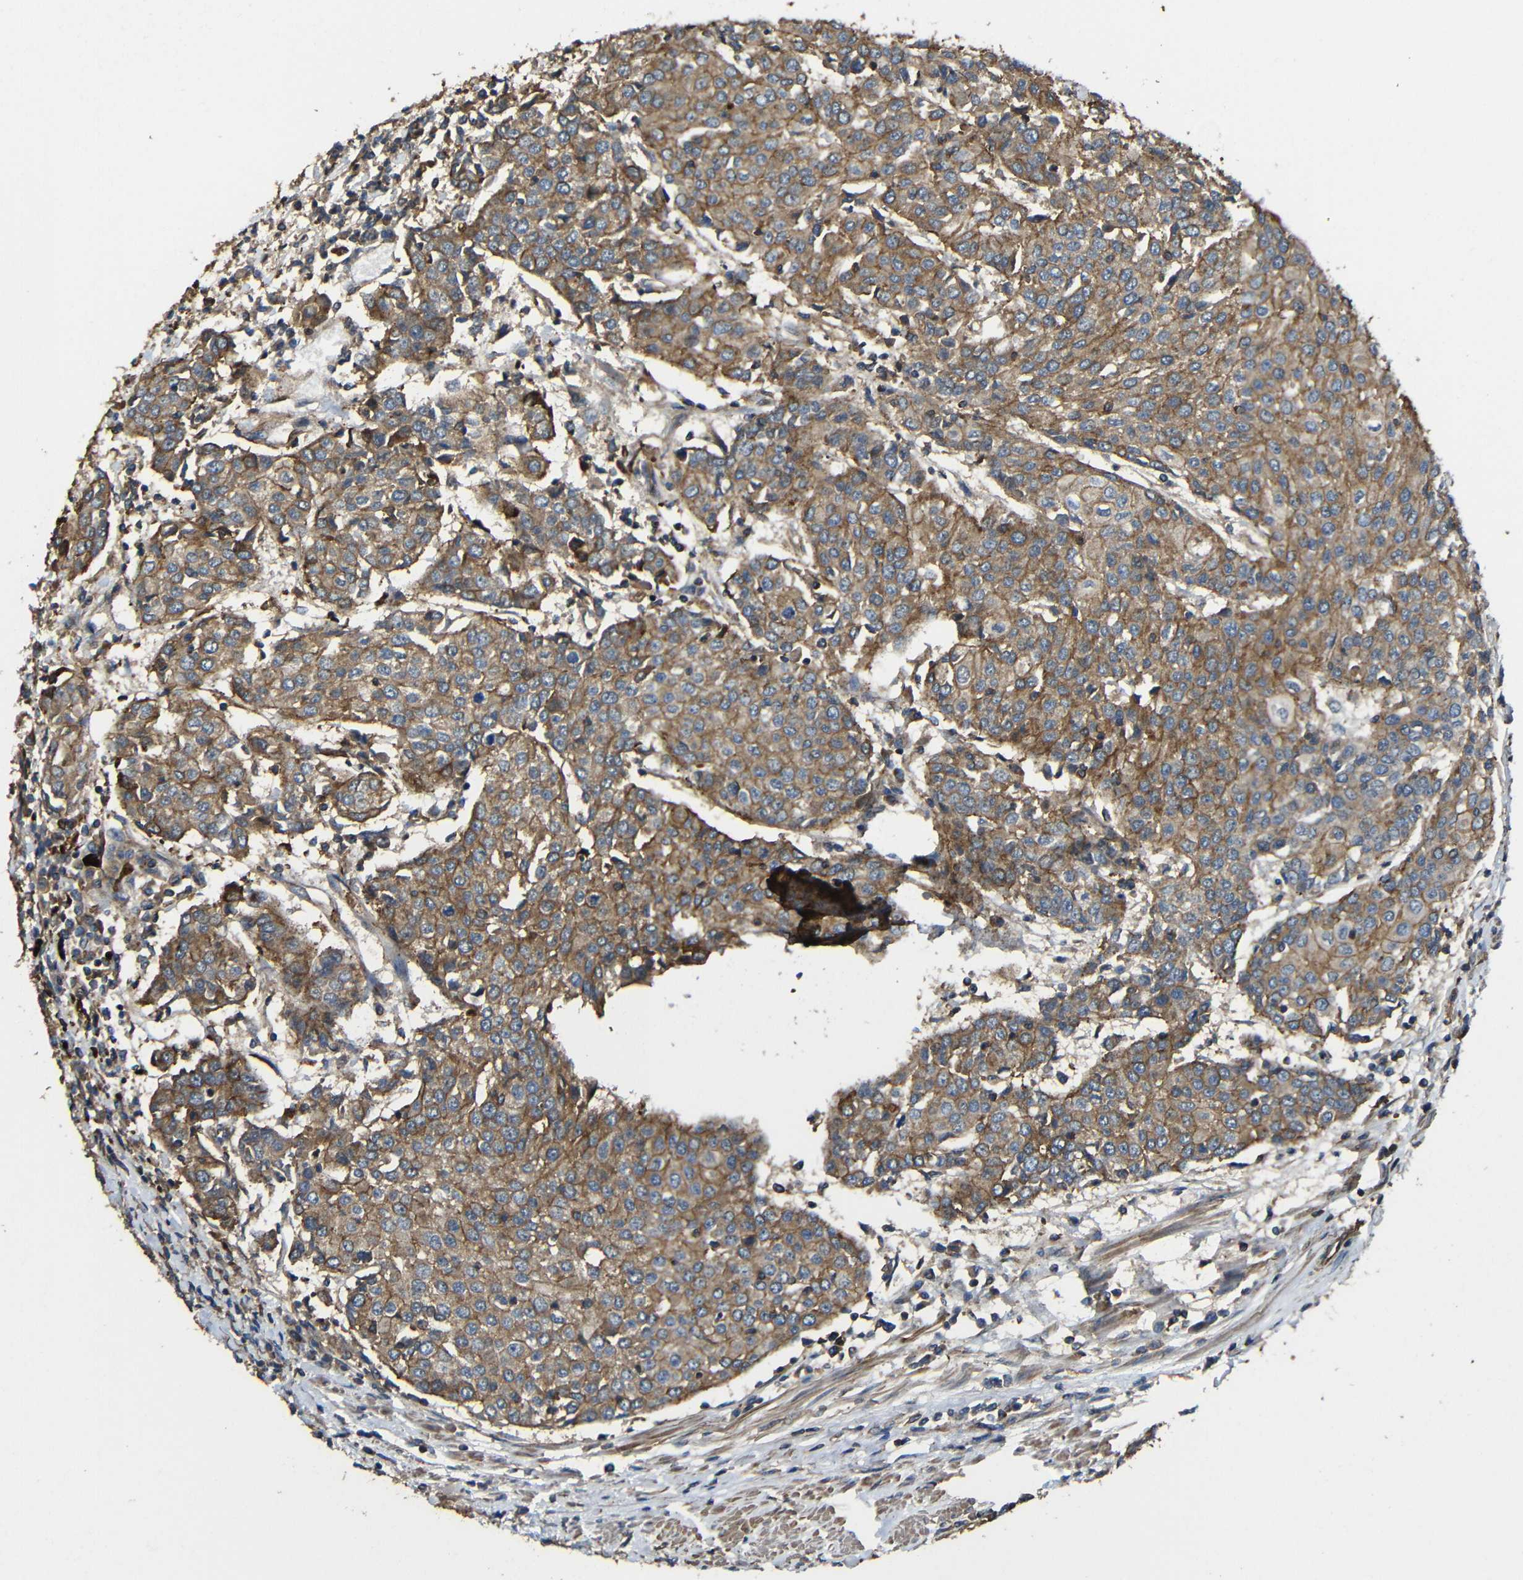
{"staining": {"intensity": "moderate", "quantity": ">75%", "location": "cytoplasmic/membranous"}, "tissue": "urothelial cancer", "cell_type": "Tumor cells", "image_type": "cancer", "snomed": [{"axis": "morphology", "description": "Urothelial carcinoma, High grade"}, {"axis": "topography", "description": "Urinary bladder"}], "caption": "Protein analysis of urothelial cancer tissue displays moderate cytoplasmic/membranous expression in about >75% of tumor cells.", "gene": "PTCH1", "patient": {"sex": "female", "age": 85}}